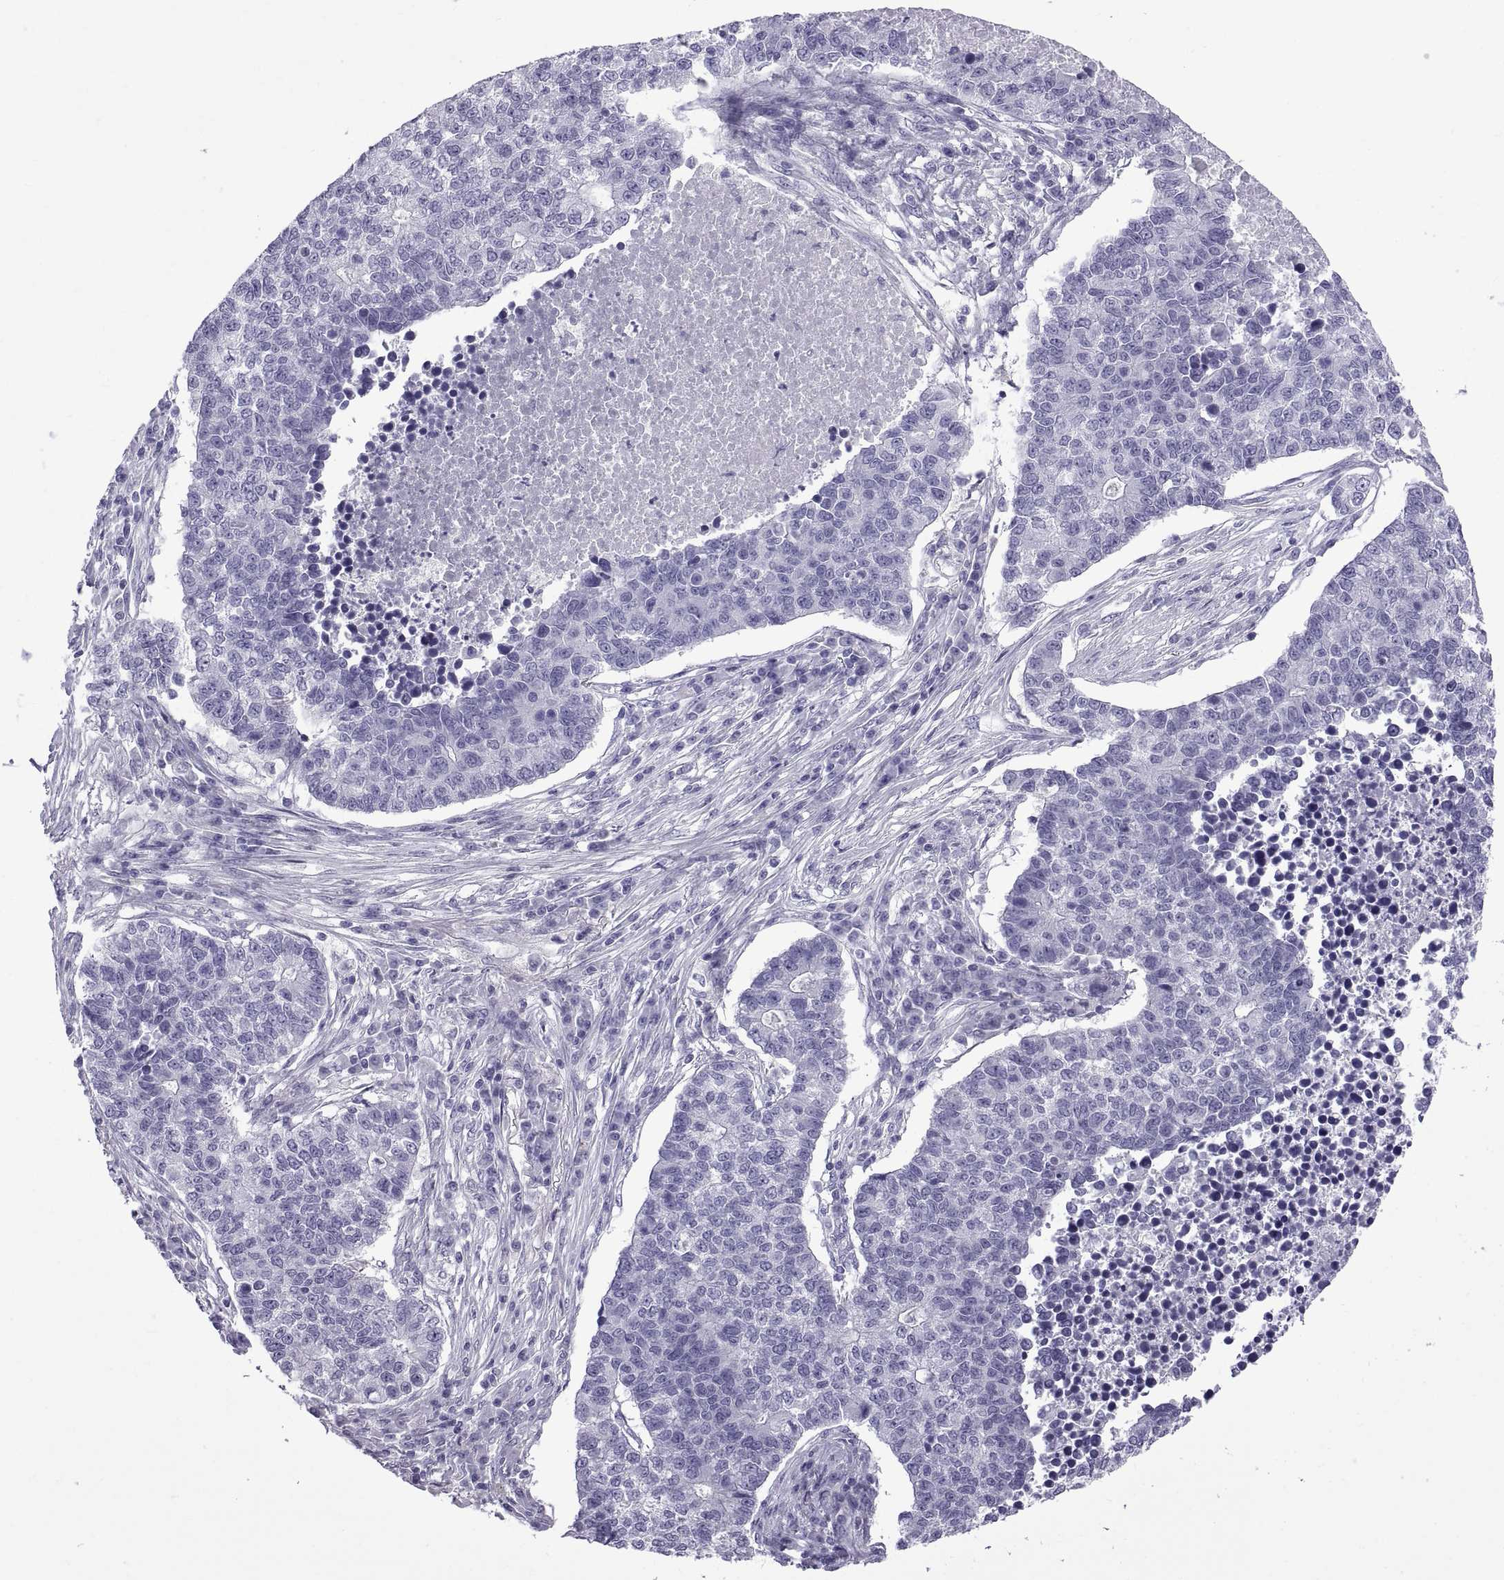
{"staining": {"intensity": "negative", "quantity": "none", "location": "none"}, "tissue": "lung cancer", "cell_type": "Tumor cells", "image_type": "cancer", "snomed": [{"axis": "morphology", "description": "Adenocarcinoma, NOS"}, {"axis": "topography", "description": "Lung"}], "caption": "Immunohistochemical staining of lung adenocarcinoma reveals no significant expression in tumor cells.", "gene": "SPDYE1", "patient": {"sex": "male", "age": 57}}